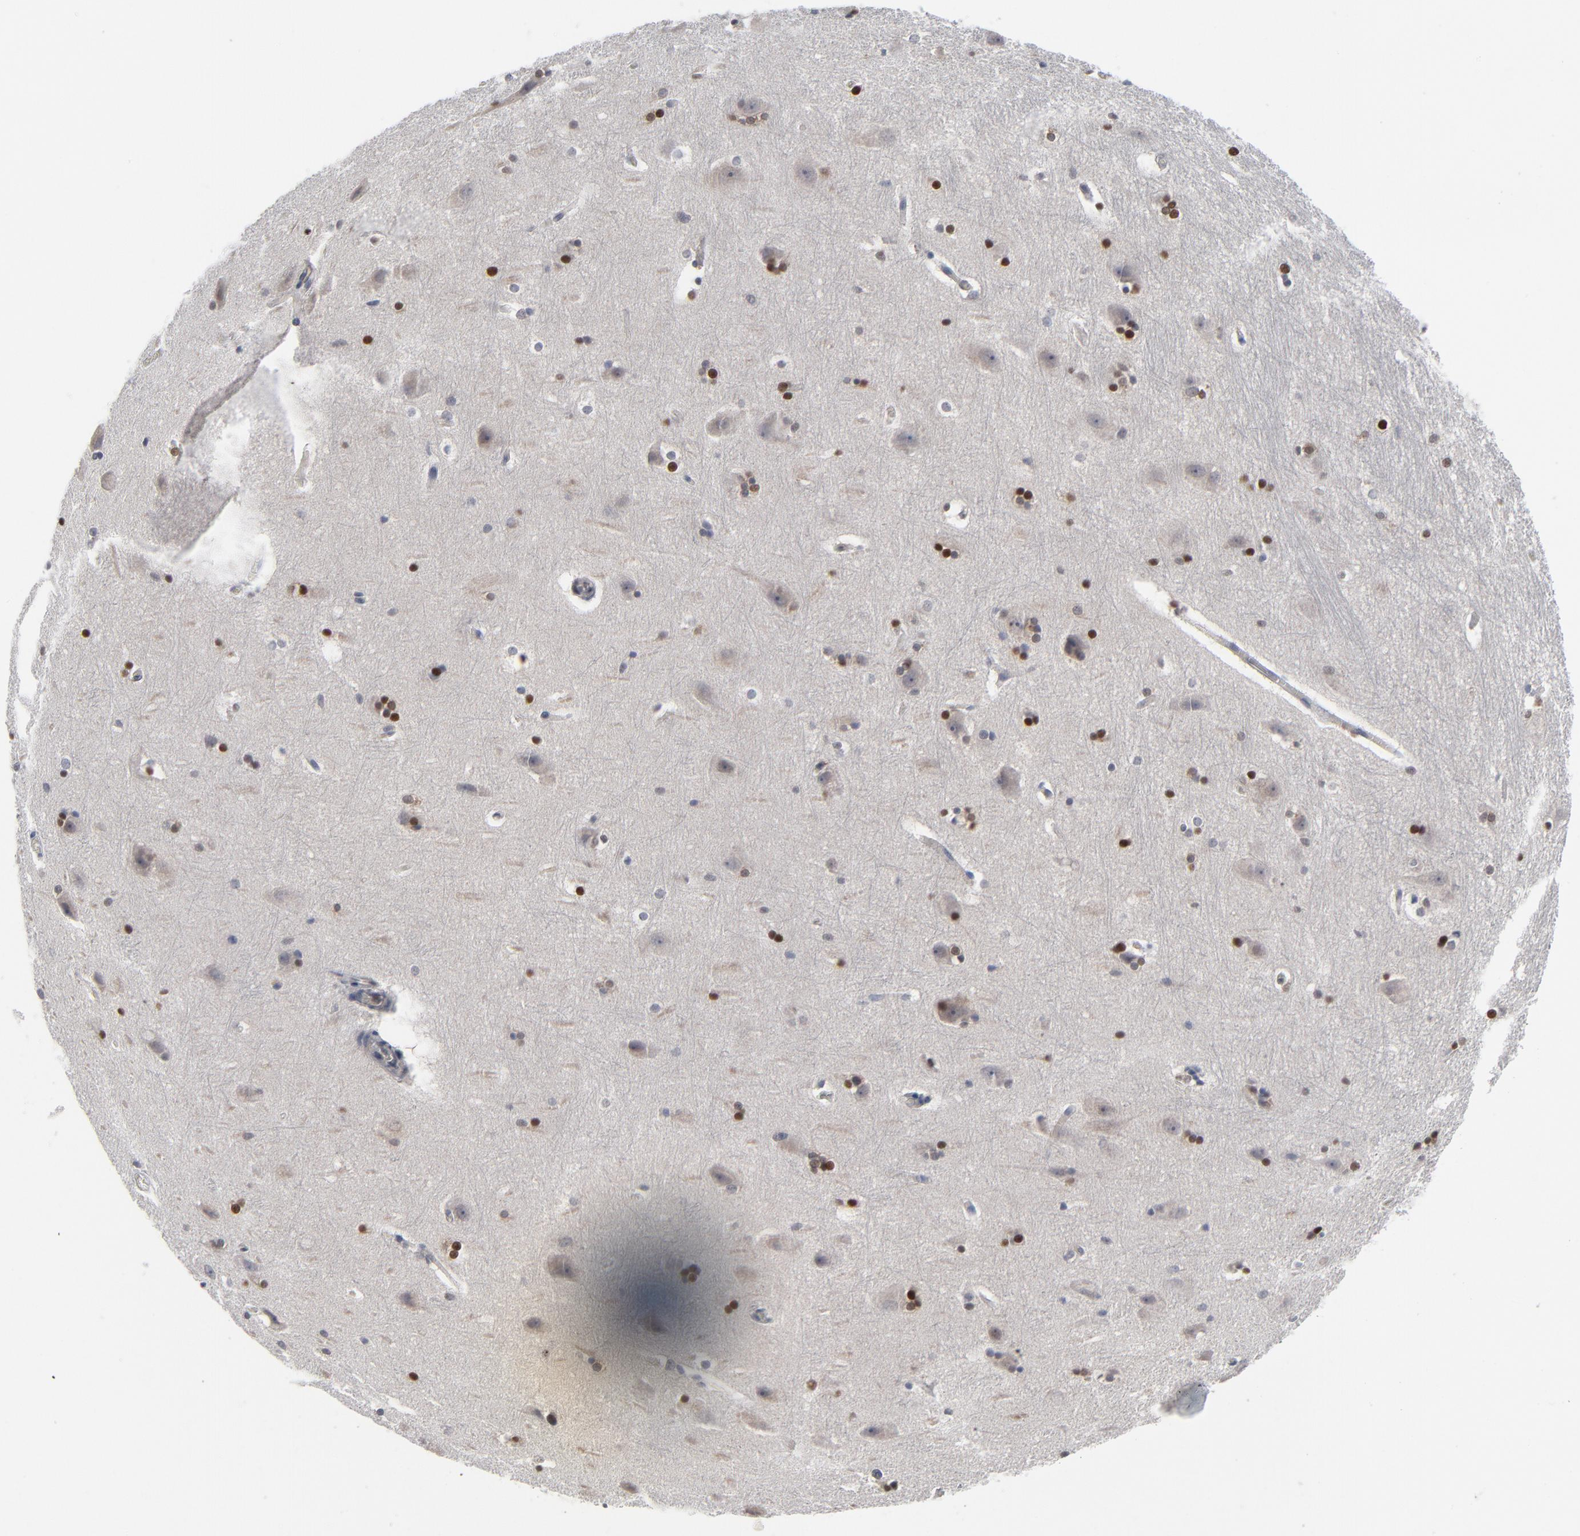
{"staining": {"intensity": "moderate", "quantity": "25%-75%", "location": "nuclear"}, "tissue": "hippocampus", "cell_type": "Glial cells", "image_type": "normal", "snomed": [{"axis": "morphology", "description": "Normal tissue, NOS"}, {"axis": "topography", "description": "Hippocampus"}], "caption": "DAB (3,3'-diaminobenzidine) immunohistochemical staining of normal hippocampus displays moderate nuclear protein staining in approximately 25%-75% of glial cells.", "gene": "FOXN2", "patient": {"sex": "female", "age": 19}}